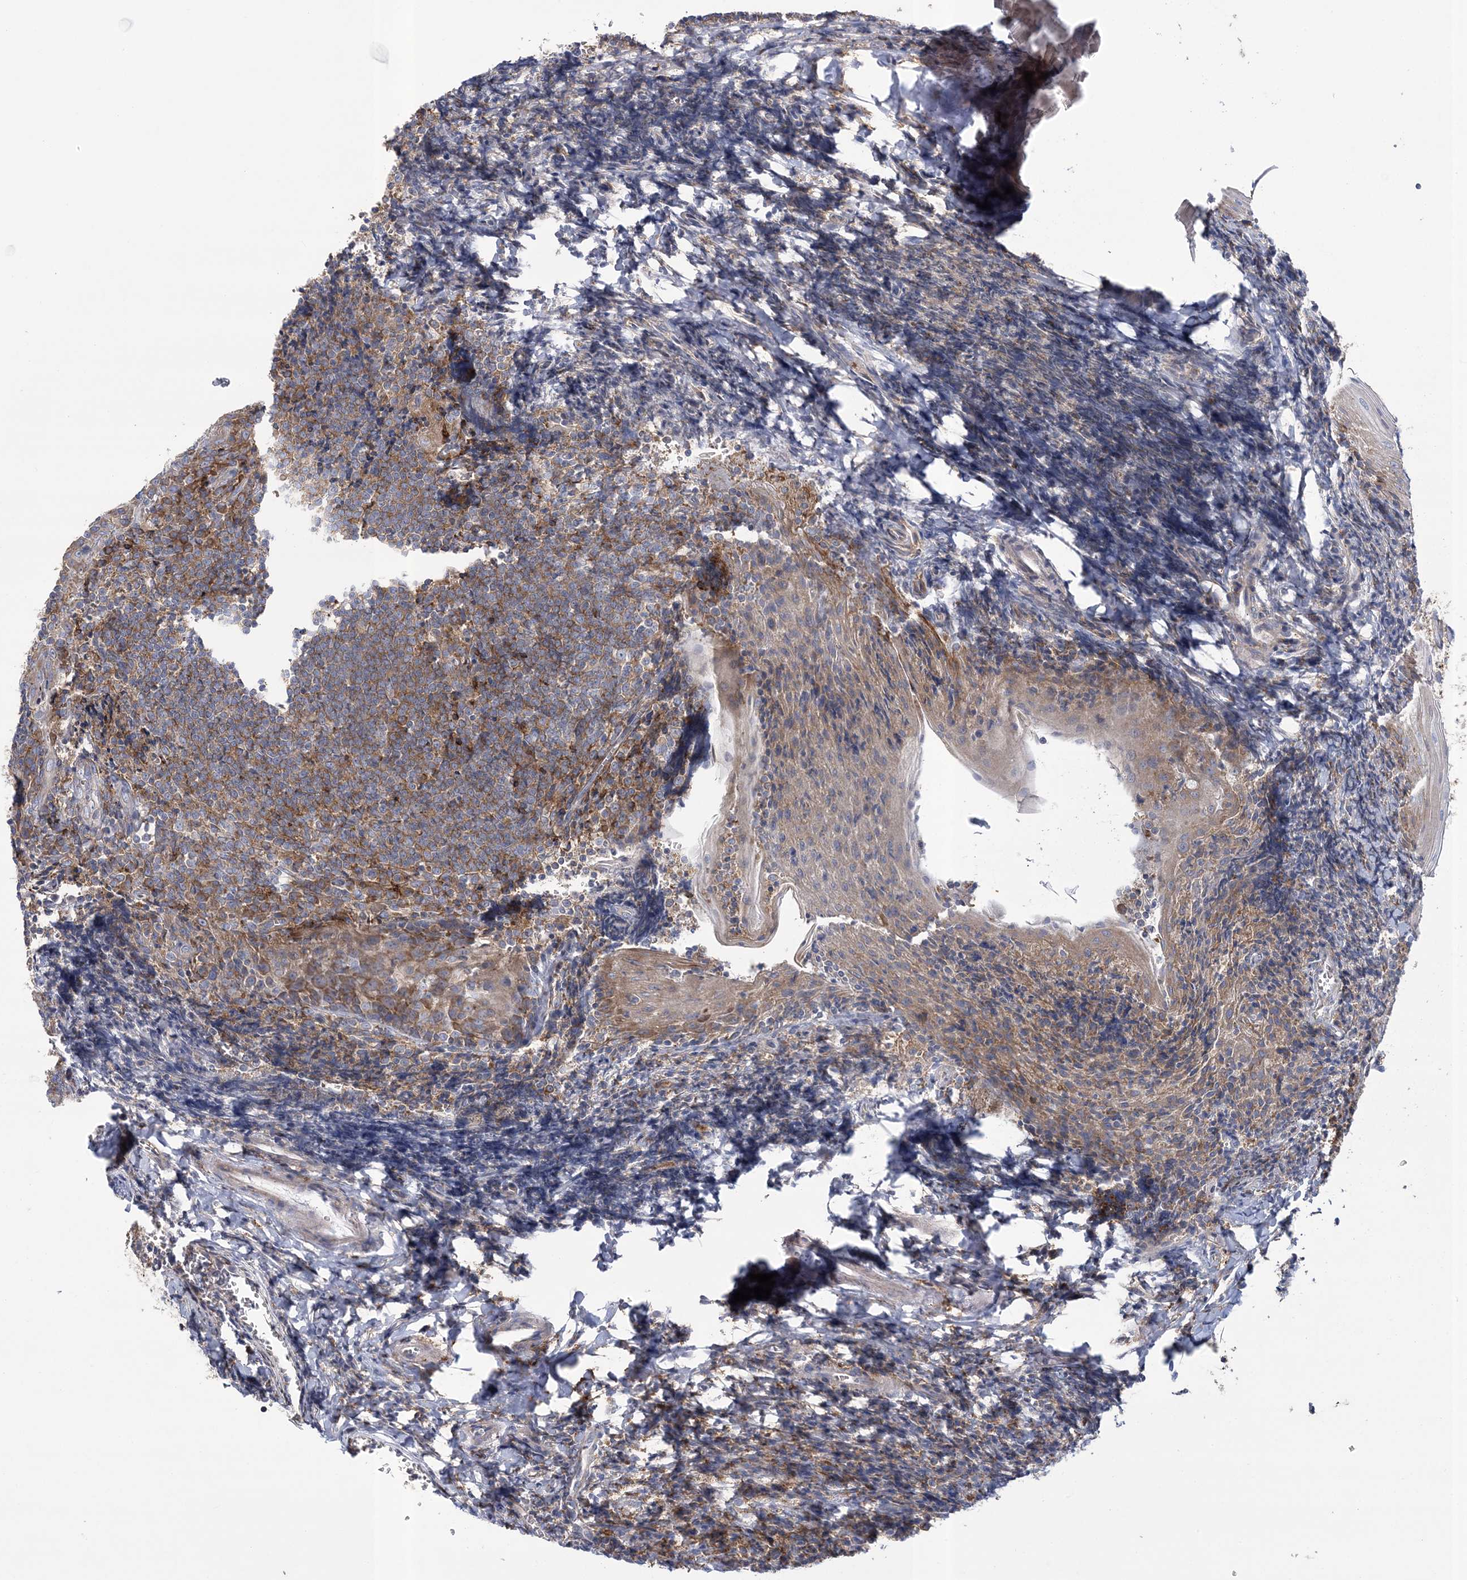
{"staining": {"intensity": "weak", "quantity": "<25%", "location": "cytoplasmic/membranous"}, "tissue": "tonsil", "cell_type": "Germinal center cells", "image_type": "normal", "snomed": [{"axis": "morphology", "description": "Normal tissue, NOS"}, {"axis": "topography", "description": "Tonsil"}], "caption": "Germinal center cells show no significant expression in unremarkable tonsil. (IHC, brightfield microscopy, high magnification).", "gene": "ARSJ", "patient": {"sex": "male", "age": 27}}